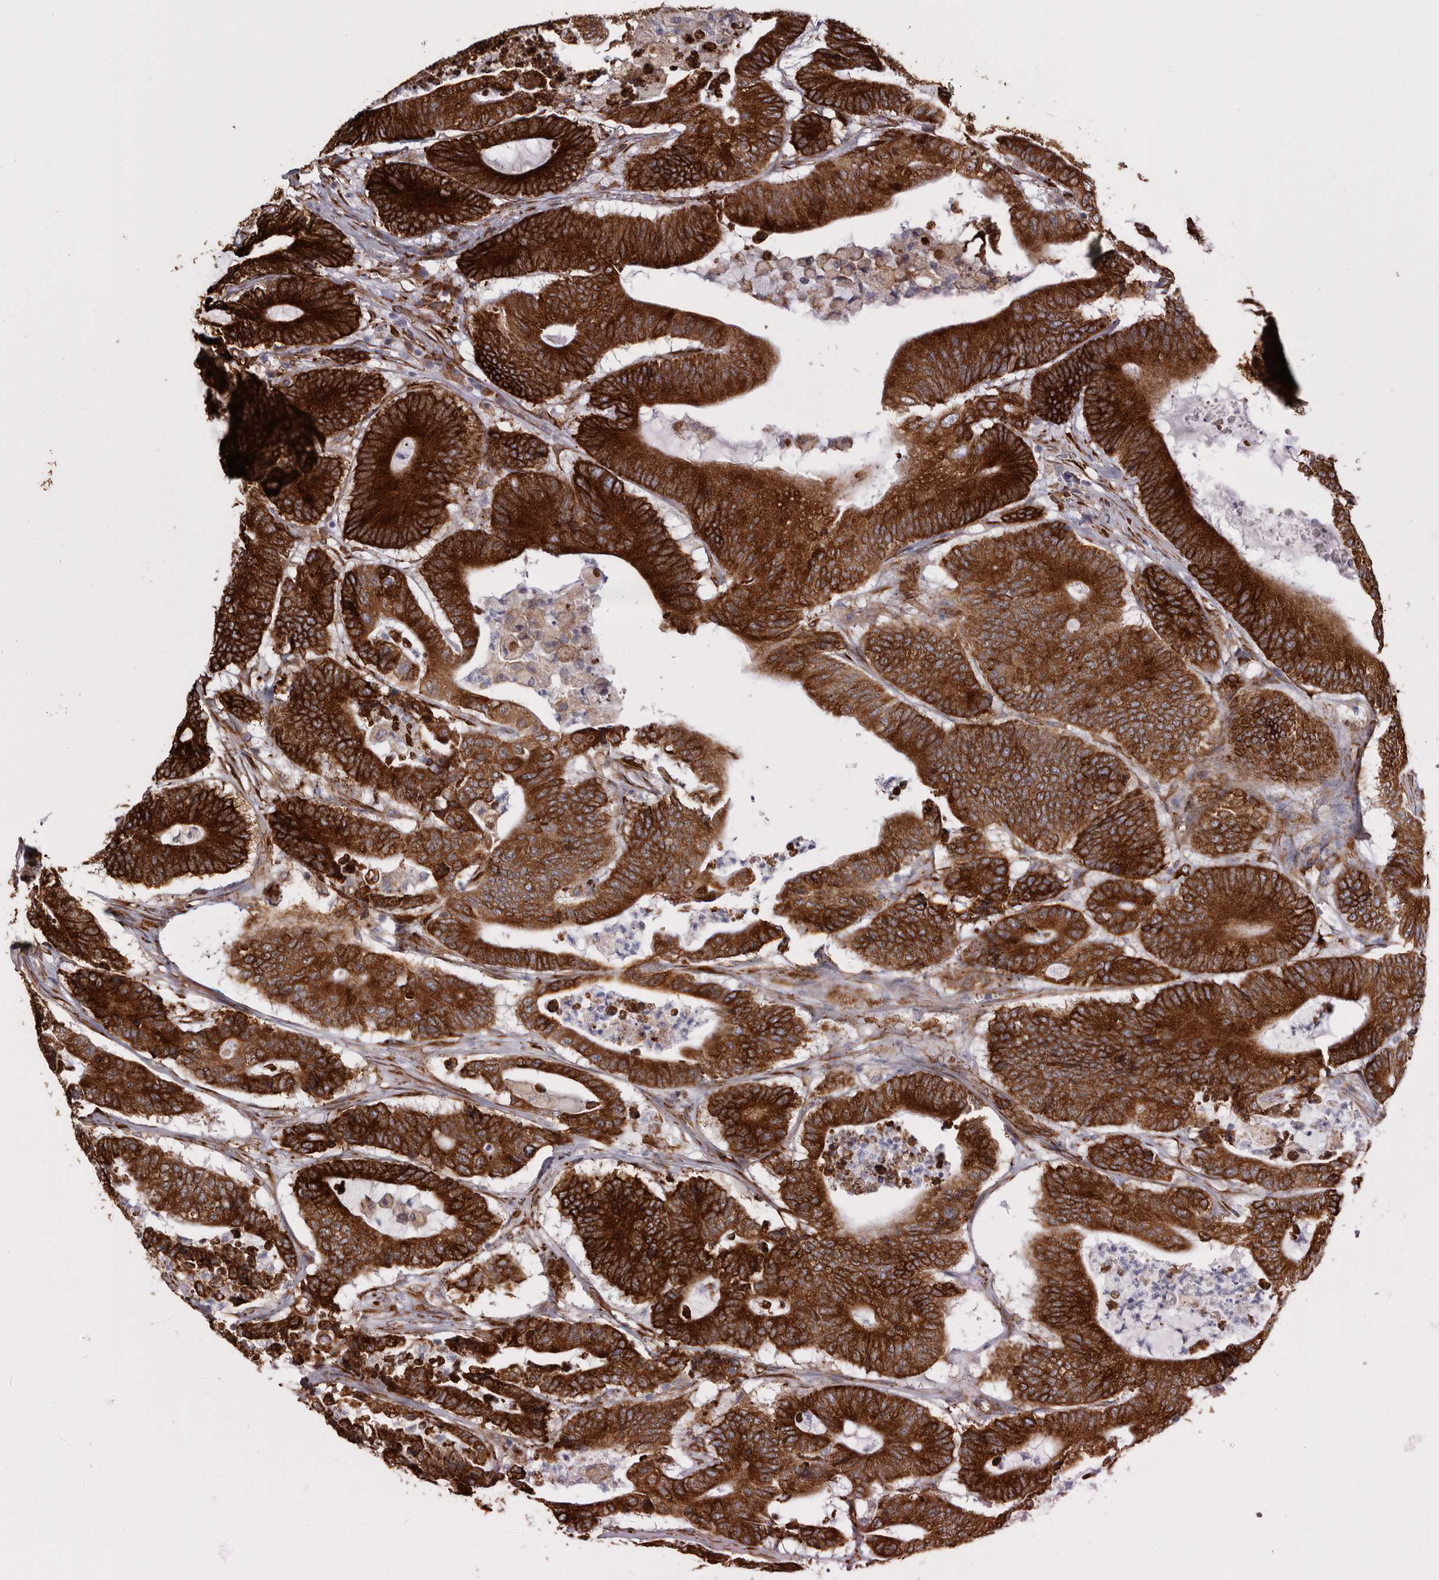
{"staining": {"intensity": "strong", "quantity": ">75%", "location": "cytoplasmic/membranous"}, "tissue": "colorectal cancer", "cell_type": "Tumor cells", "image_type": "cancer", "snomed": [{"axis": "morphology", "description": "Adenocarcinoma, NOS"}, {"axis": "topography", "description": "Colon"}], "caption": "Immunohistochemical staining of human colorectal cancer (adenocarcinoma) reveals high levels of strong cytoplasmic/membranous protein expression in about >75% of tumor cells. The staining is performed using DAB brown chromogen to label protein expression. The nuclei are counter-stained blue using hematoxylin.", "gene": "SEMA3E", "patient": {"sex": "female", "age": 84}}